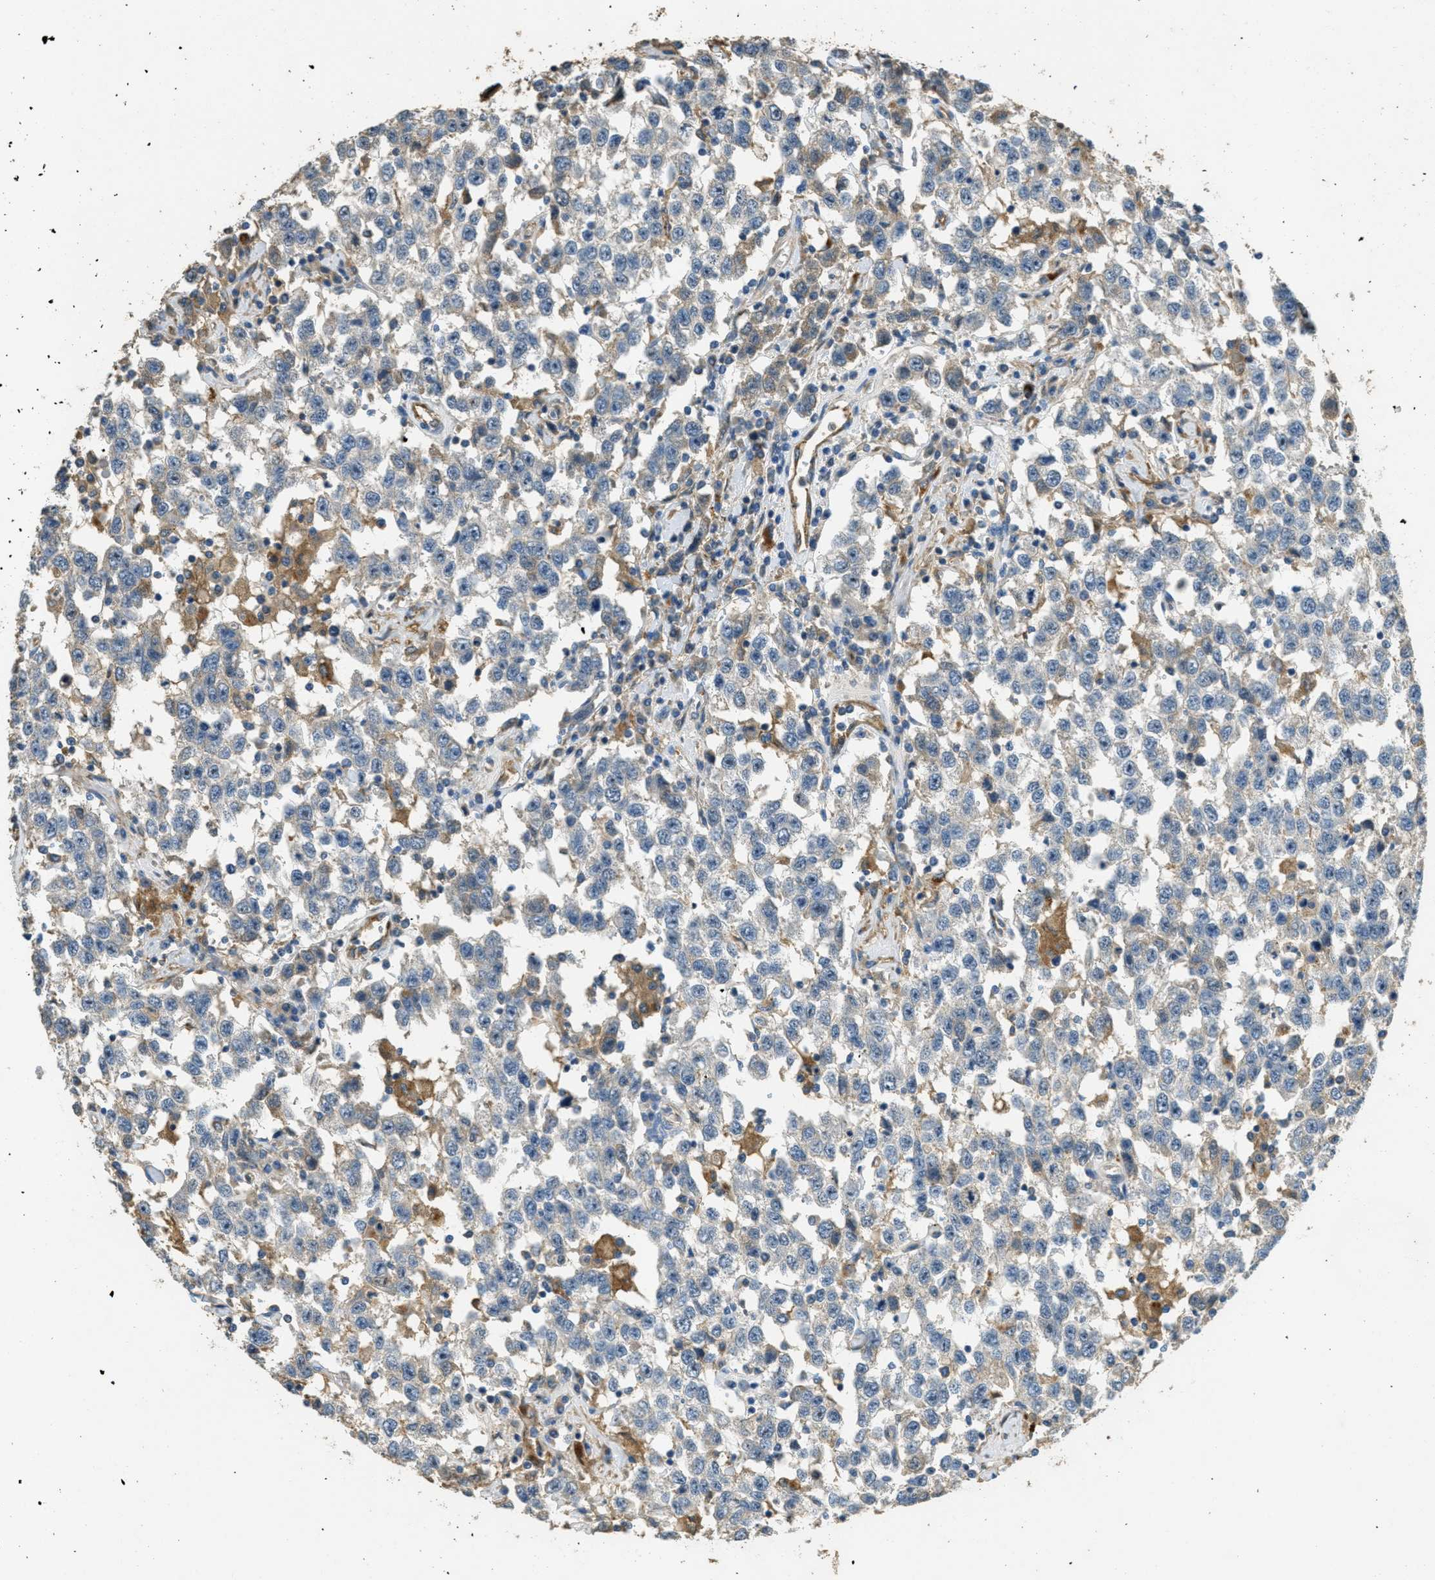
{"staining": {"intensity": "negative", "quantity": "none", "location": "none"}, "tissue": "testis cancer", "cell_type": "Tumor cells", "image_type": "cancer", "snomed": [{"axis": "morphology", "description": "Seminoma, NOS"}, {"axis": "topography", "description": "Testis"}], "caption": "High power microscopy photomicrograph of an immunohistochemistry image of testis cancer (seminoma), revealing no significant staining in tumor cells.", "gene": "OSMR", "patient": {"sex": "male", "age": 41}}